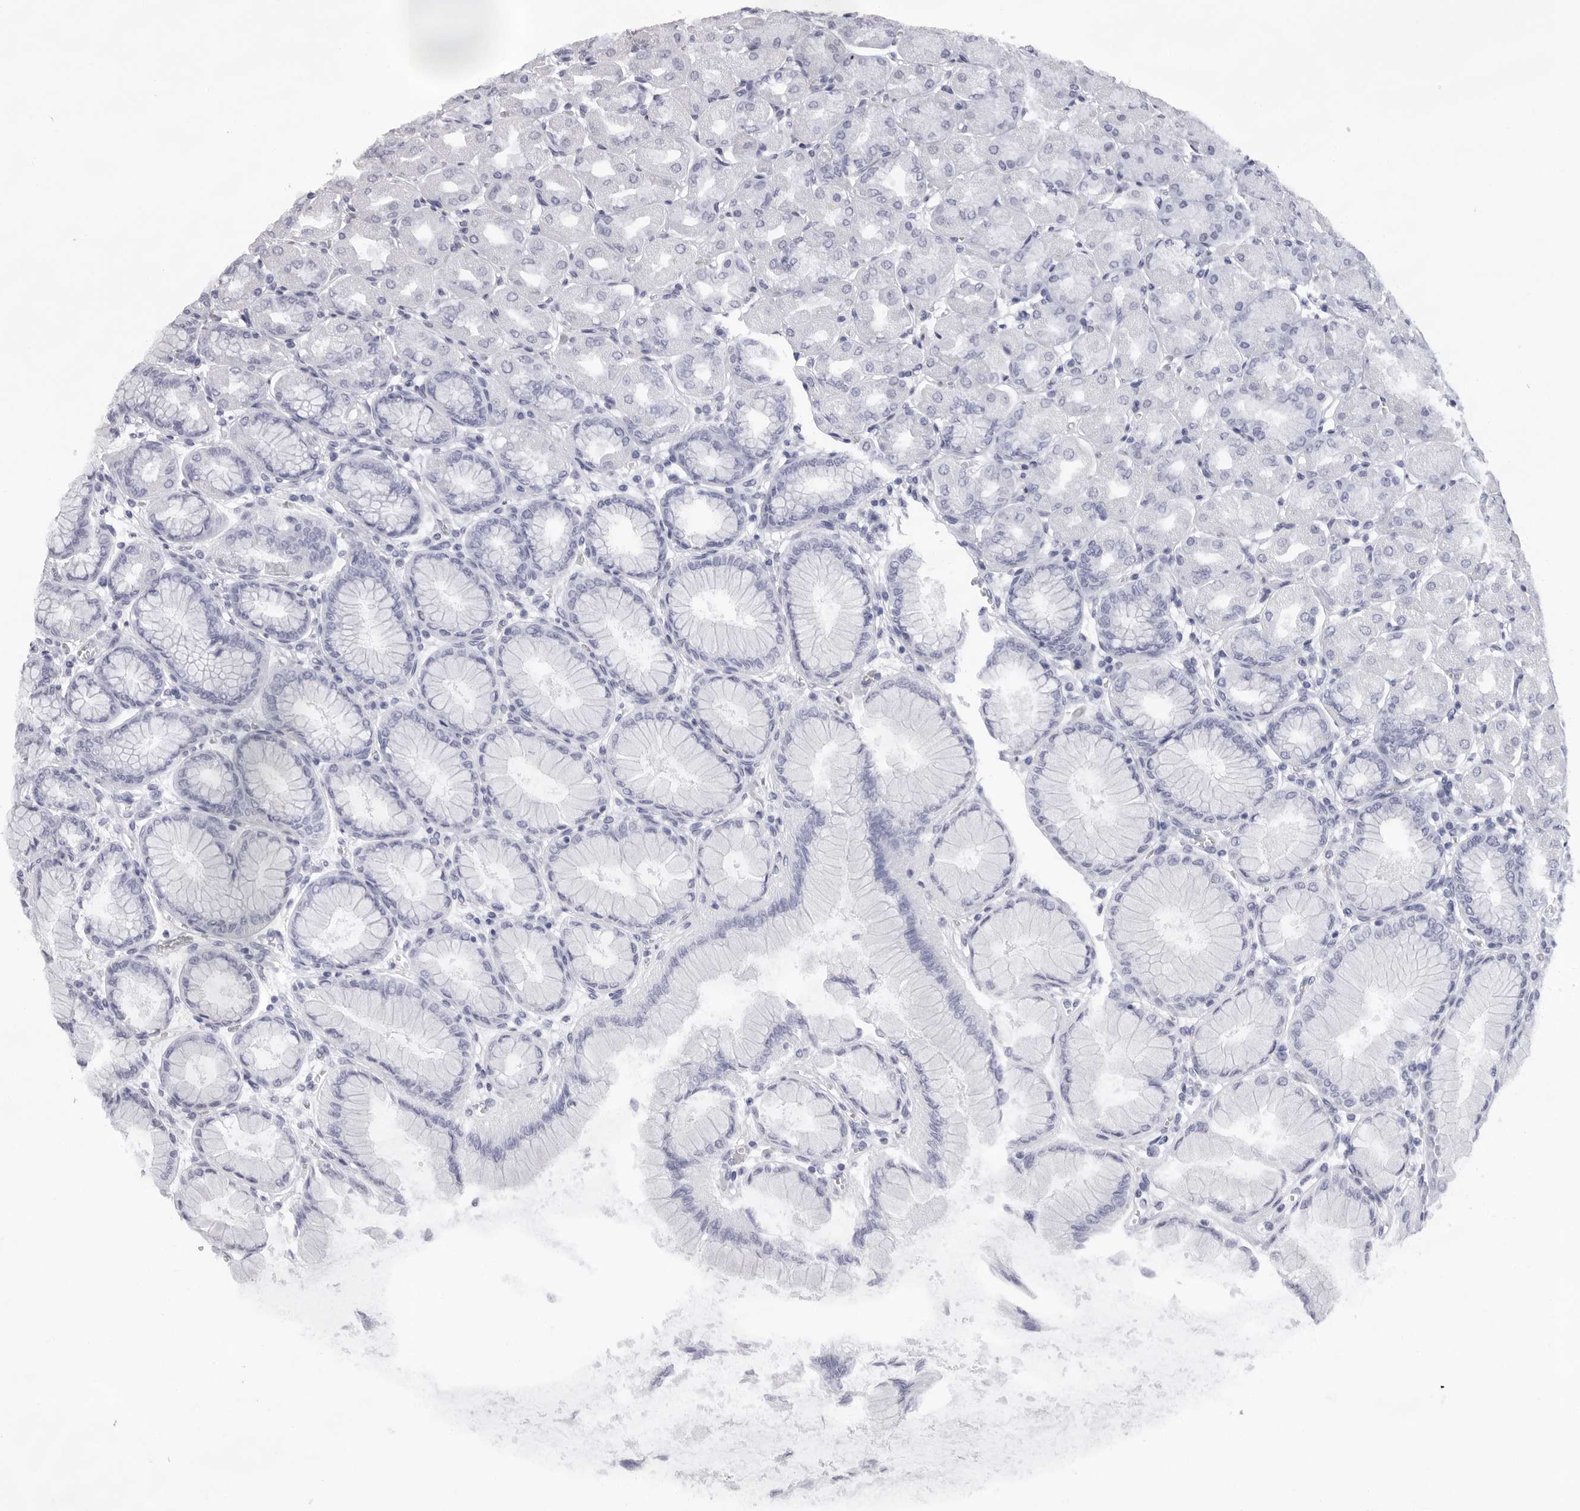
{"staining": {"intensity": "moderate", "quantity": "<25%", "location": "cytoplasmic/membranous"}, "tissue": "stomach", "cell_type": "Glandular cells", "image_type": "normal", "snomed": [{"axis": "morphology", "description": "Normal tissue, NOS"}, {"axis": "topography", "description": "Stomach, upper"}], "caption": "Immunohistochemistry (IHC) micrograph of benign human stomach stained for a protein (brown), which exhibits low levels of moderate cytoplasmic/membranous positivity in approximately <25% of glandular cells.", "gene": "USP1", "patient": {"sex": "female", "age": 56}}